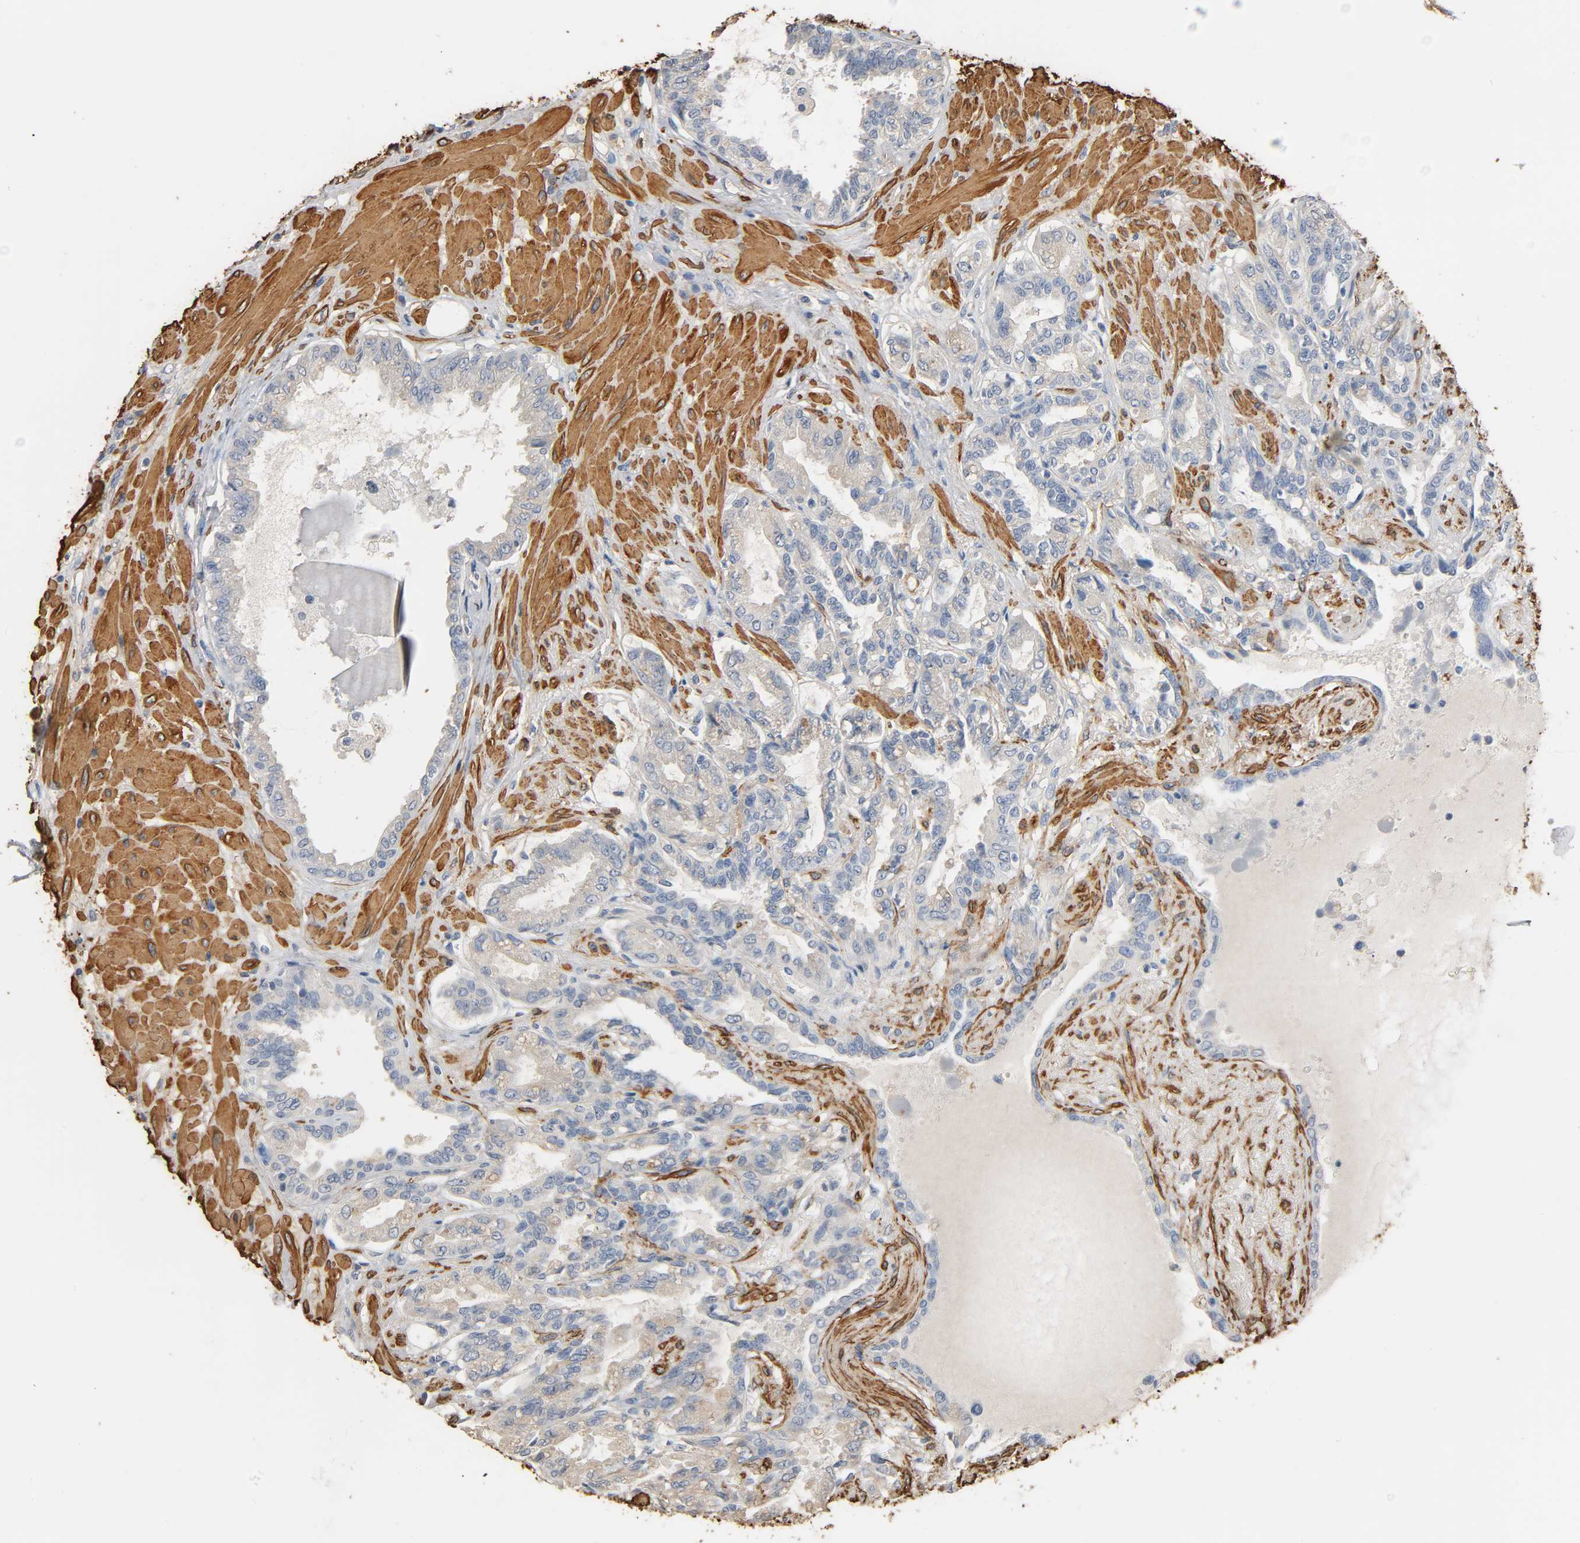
{"staining": {"intensity": "weak", "quantity": ">75%", "location": "cytoplasmic/membranous"}, "tissue": "seminal vesicle", "cell_type": "Glandular cells", "image_type": "normal", "snomed": [{"axis": "morphology", "description": "Normal tissue, NOS"}, {"axis": "topography", "description": "Seminal veicle"}], "caption": "IHC (DAB) staining of normal seminal vesicle displays weak cytoplasmic/membranous protein expression in approximately >75% of glandular cells.", "gene": "GSTA1", "patient": {"sex": "male", "age": 61}}